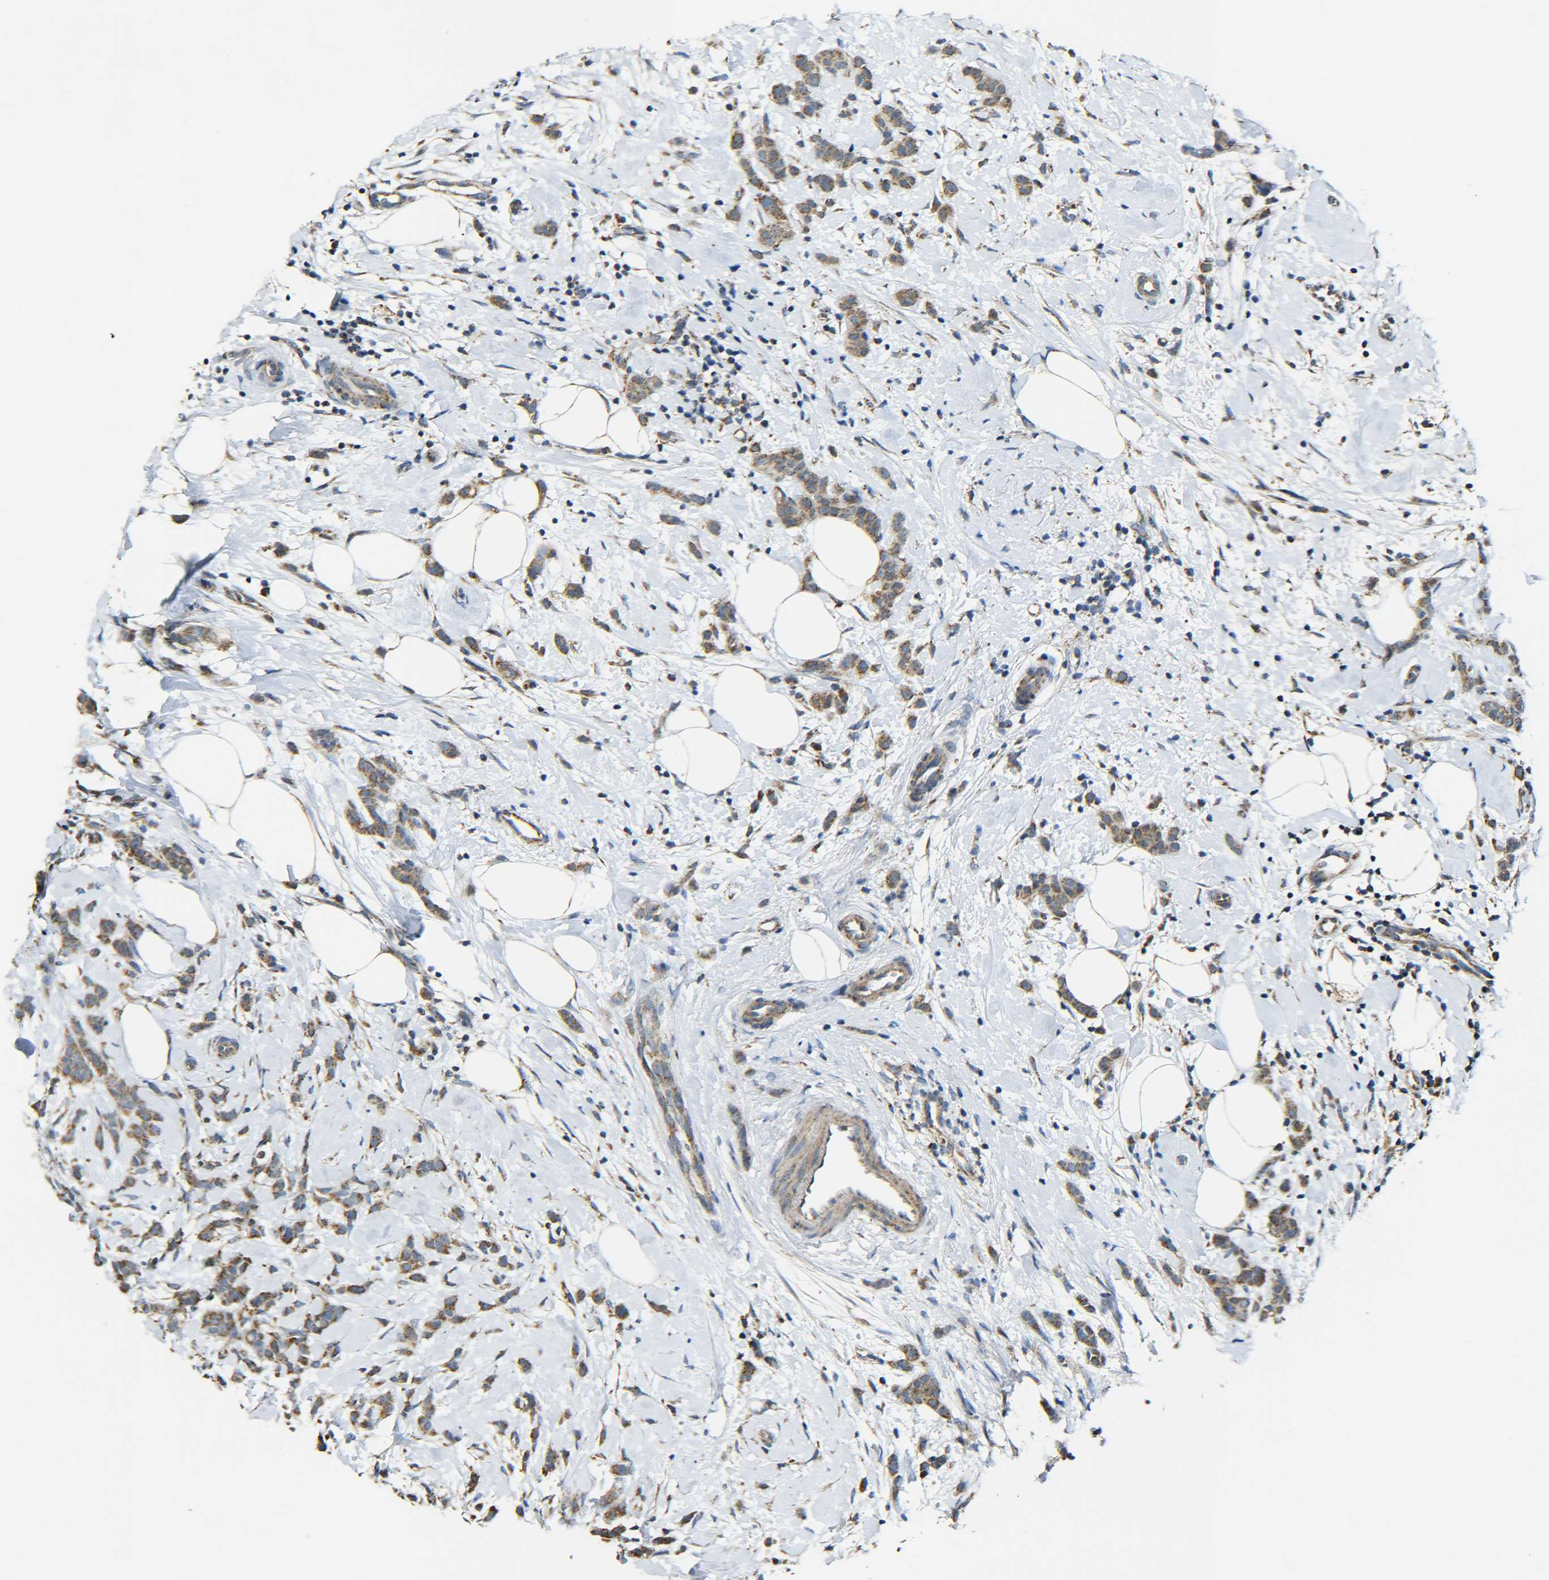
{"staining": {"intensity": "moderate", "quantity": ">75%", "location": "cytoplasmic/membranous"}, "tissue": "breast cancer", "cell_type": "Tumor cells", "image_type": "cancer", "snomed": [{"axis": "morphology", "description": "Lobular carcinoma, in situ"}, {"axis": "morphology", "description": "Lobular carcinoma"}, {"axis": "topography", "description": "Breast"}], "caption": "About >75% of tumor cells in breast cancer (lobular carcinoma in situ) show moderate cytoplasmic/membranous protein staining as visualized by brown immunohistochemical staining.", "gene": "NR3C2", "patient": {"sex": "female", "age": 41}}